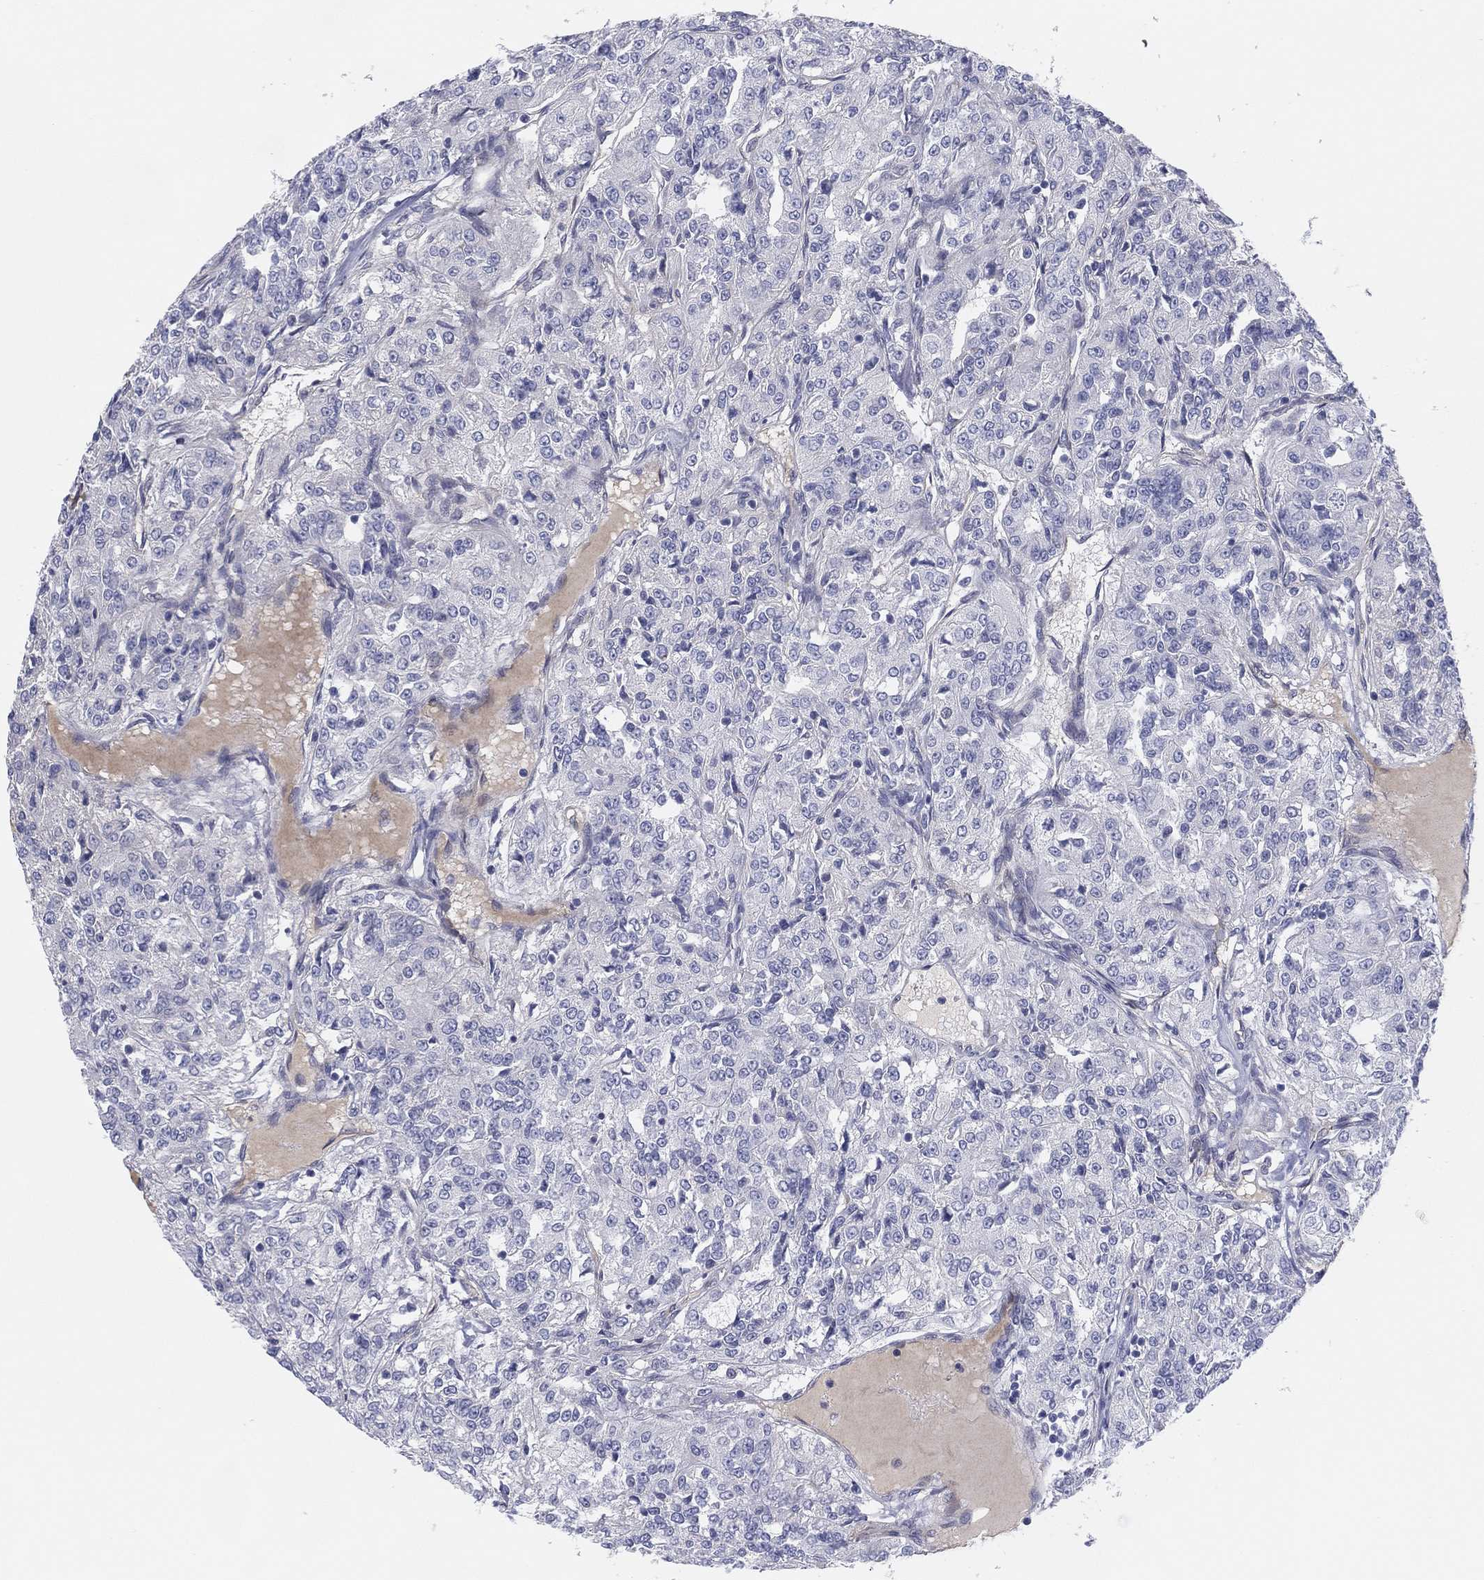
{"staining": {"intensity": "negative", "quantity": "none", "location": "none"}, "tissue": "renal cancer", "cell_type": "Tumor cells", "image_type": "cancer", "snomed": [{"axis": "morphology", "description": "Adenocarcinoma, NOS"}, {"axis": "topography", "description": "Kidney"}], "caption": "Tumor cells show no significant protein expression in renal cancer. Nuclei are stained in blue.", "gene": "MLF1", "patient": {"sex": "female", "age": 63}}